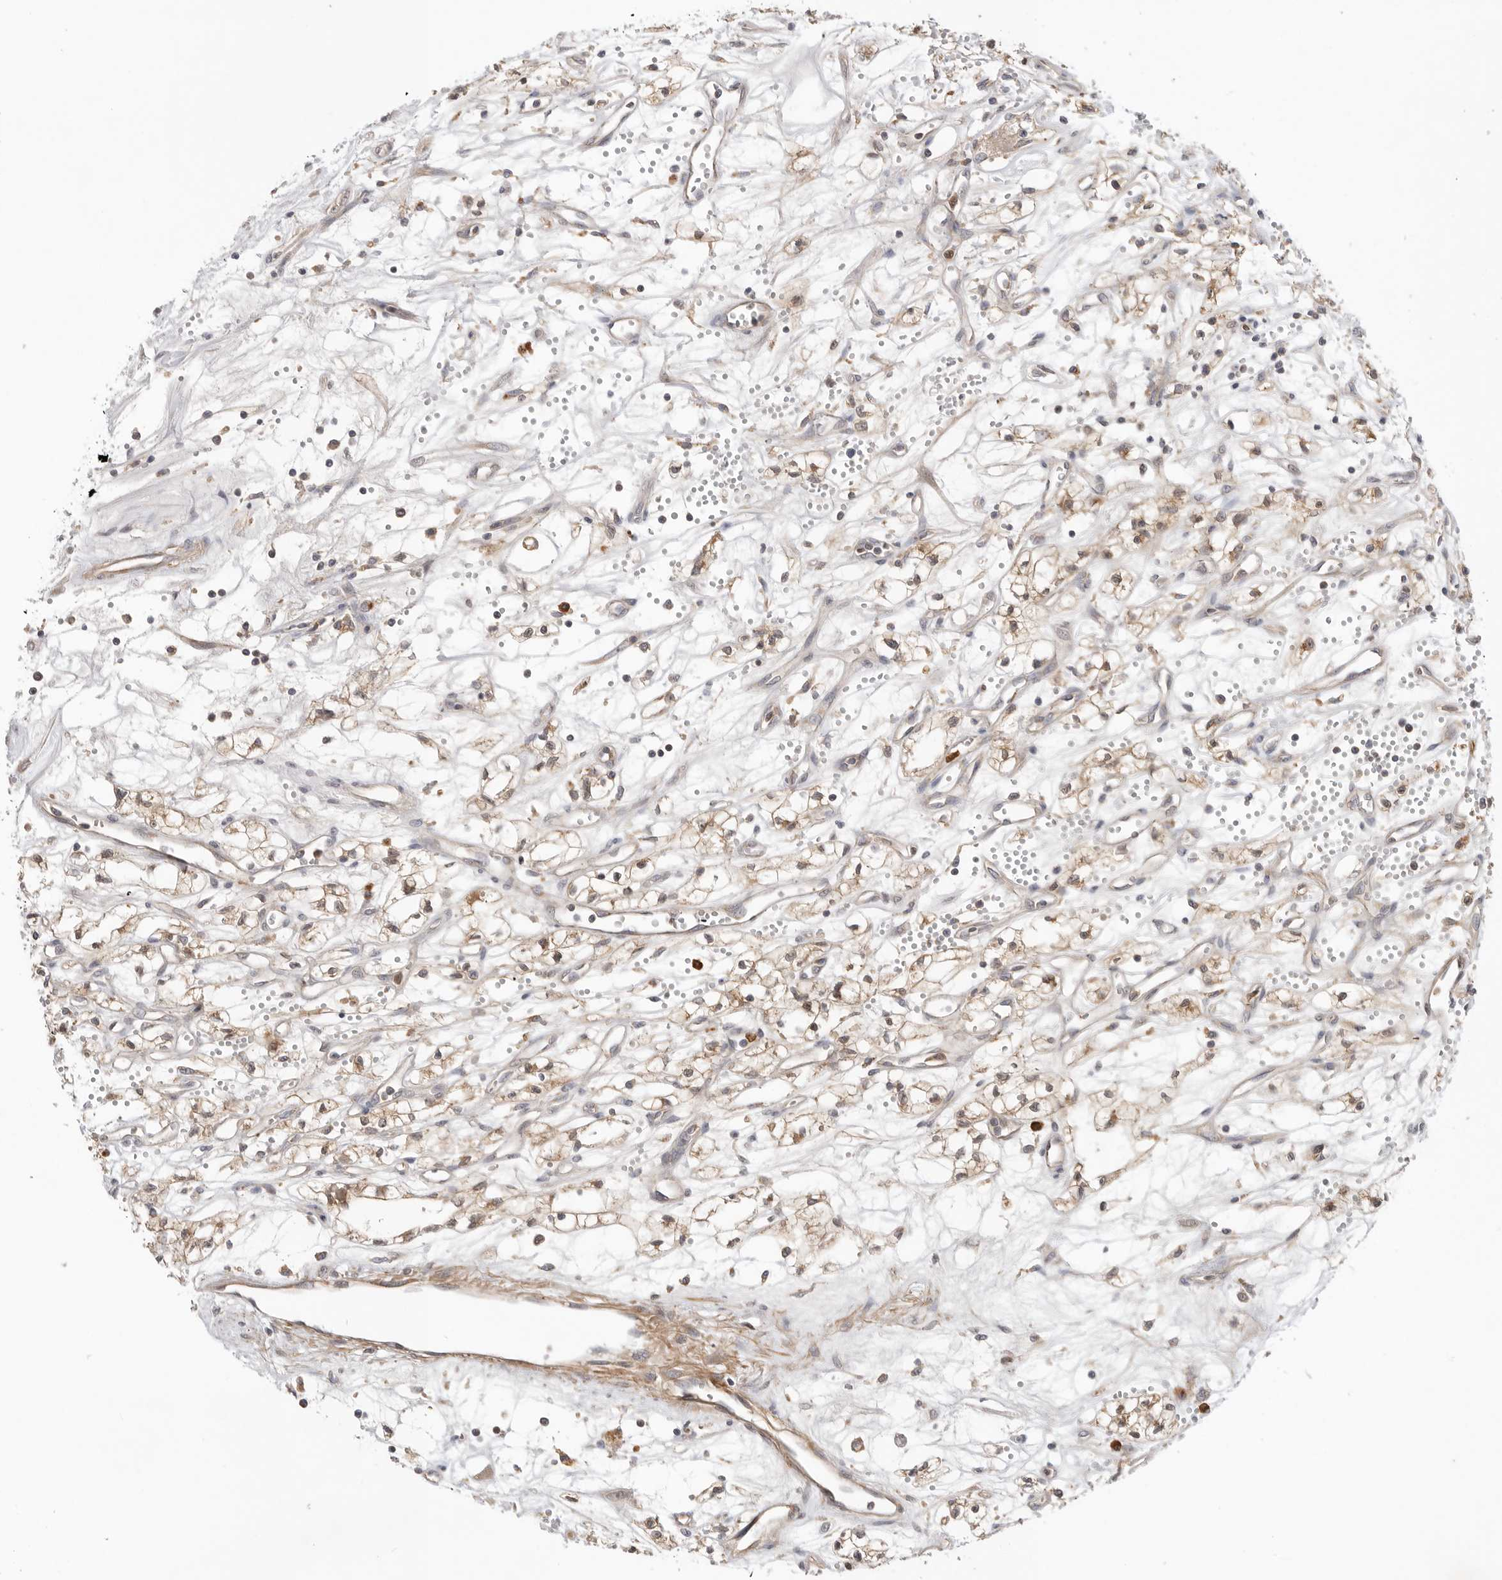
{"staining": {"intensity": "weak", "quantity": "<25%", "location": "cytoplasmic/membranous"}, "tissue": "renal cancer", "cell_type": "Tumor cells", "image_type": "cancer", "snomed": [{"axis": "morphology", "description": "Adenocarcinoma, NOS"}, {"axis": "topography", "description": "Kidney"}], "caption": "This histopathology image is of renal cancer stained with IHC to label a protein in brown with the nuclei are counter-stained blue. There is no expression in tumor cells.", "gene": "GNE", "patient": {"sex": "male", "age": 59}}